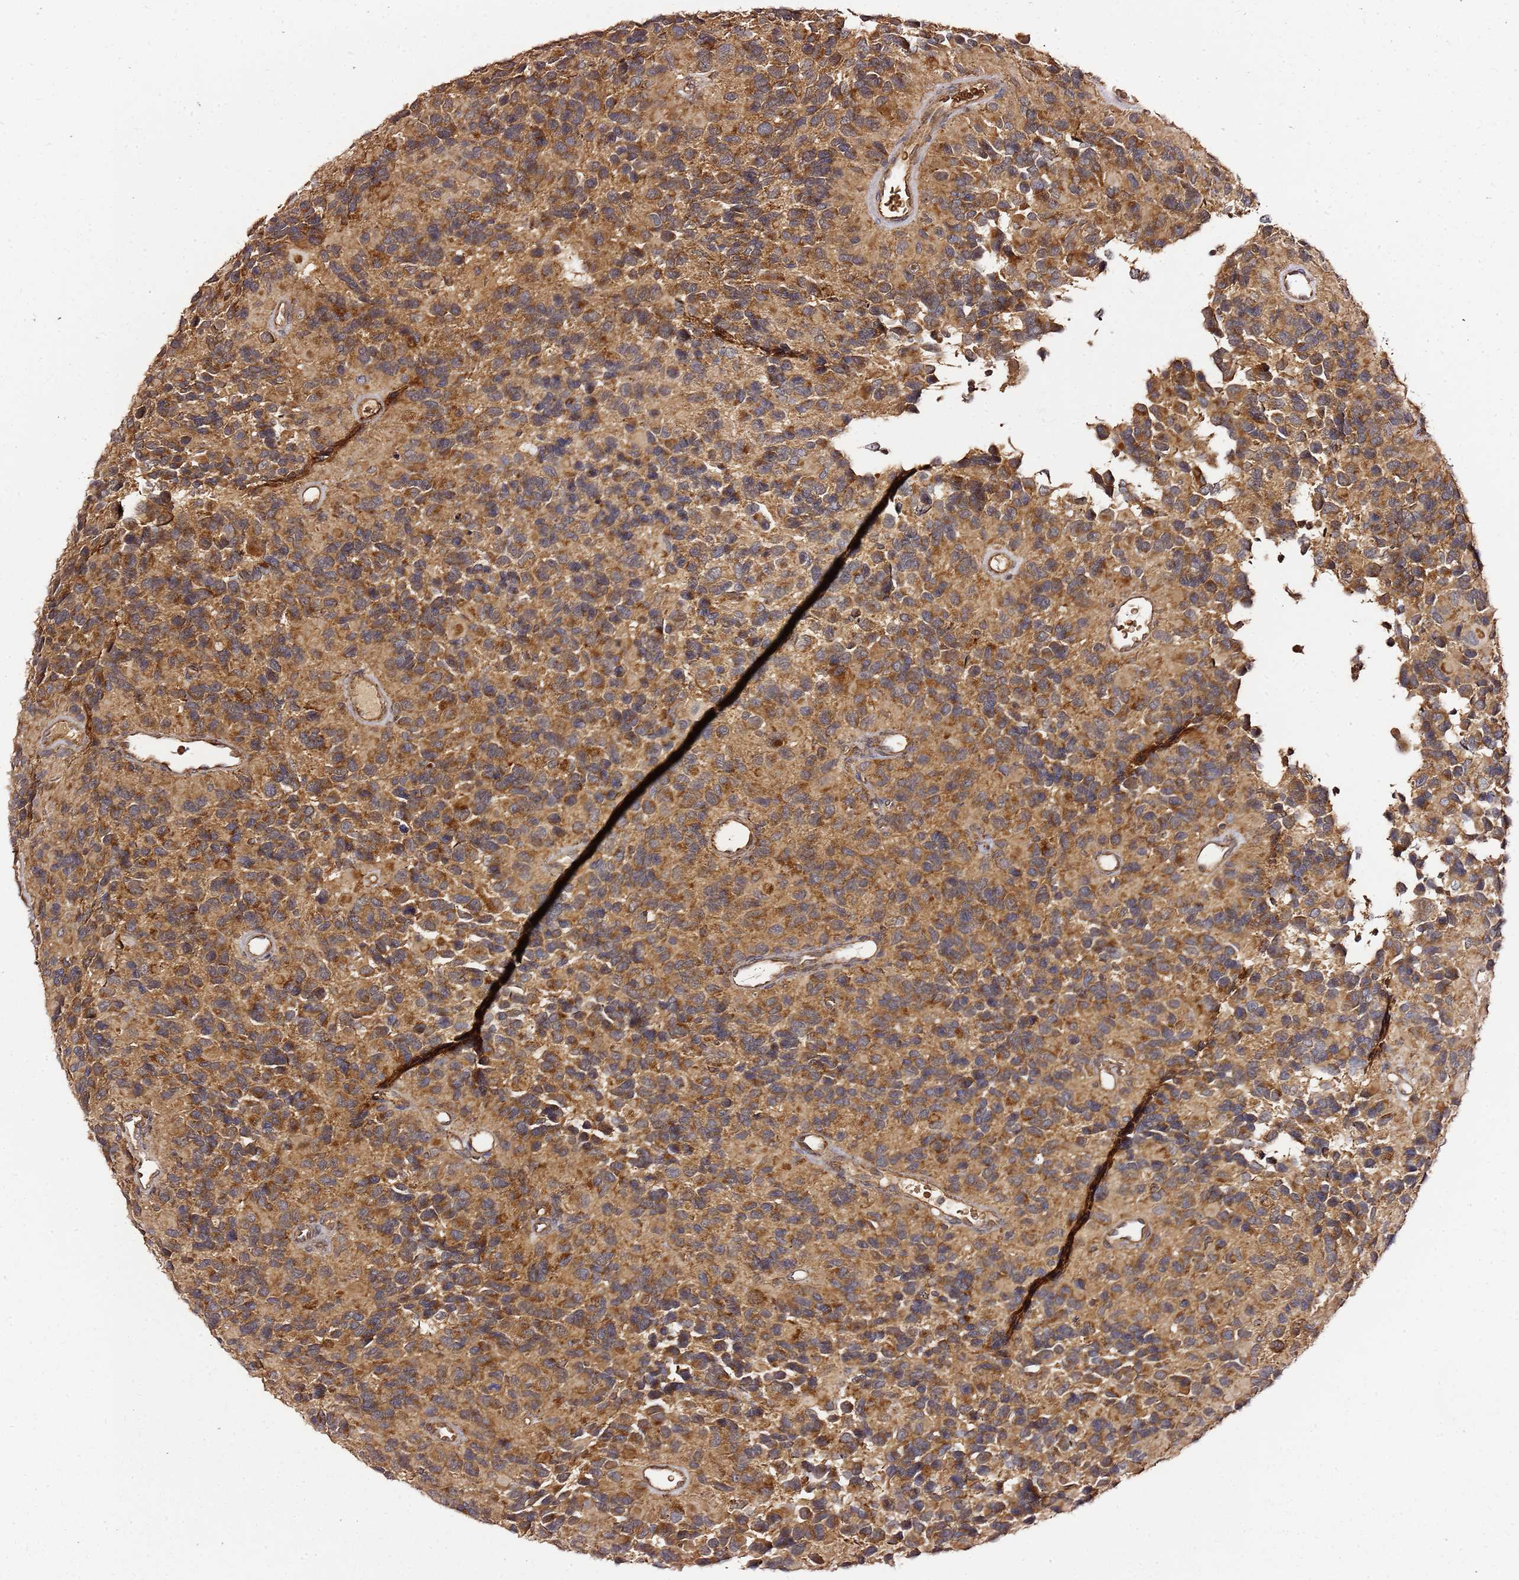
{"staining": {"intensity": "strong", "quantity": ">75%", "location": "cytoplasmic/membranous"}, "tissue": "glioma", "cell_type": "Tumor cells", "image_type": "cancer", "snomed": [{"axis": "morphology", "description": "Glioma, malignant, High grade"}, {"axis": "topography", "description": "Brain"}], "caption": "Brown immunohistochemical staining in human high-grade glioma (malignant) demonstrates strong cytoplasmic/membranous expression in approximately >75% of tumor cells.", "gene": "TM2D2", "patient": {"sex": "male", "age": 77}}